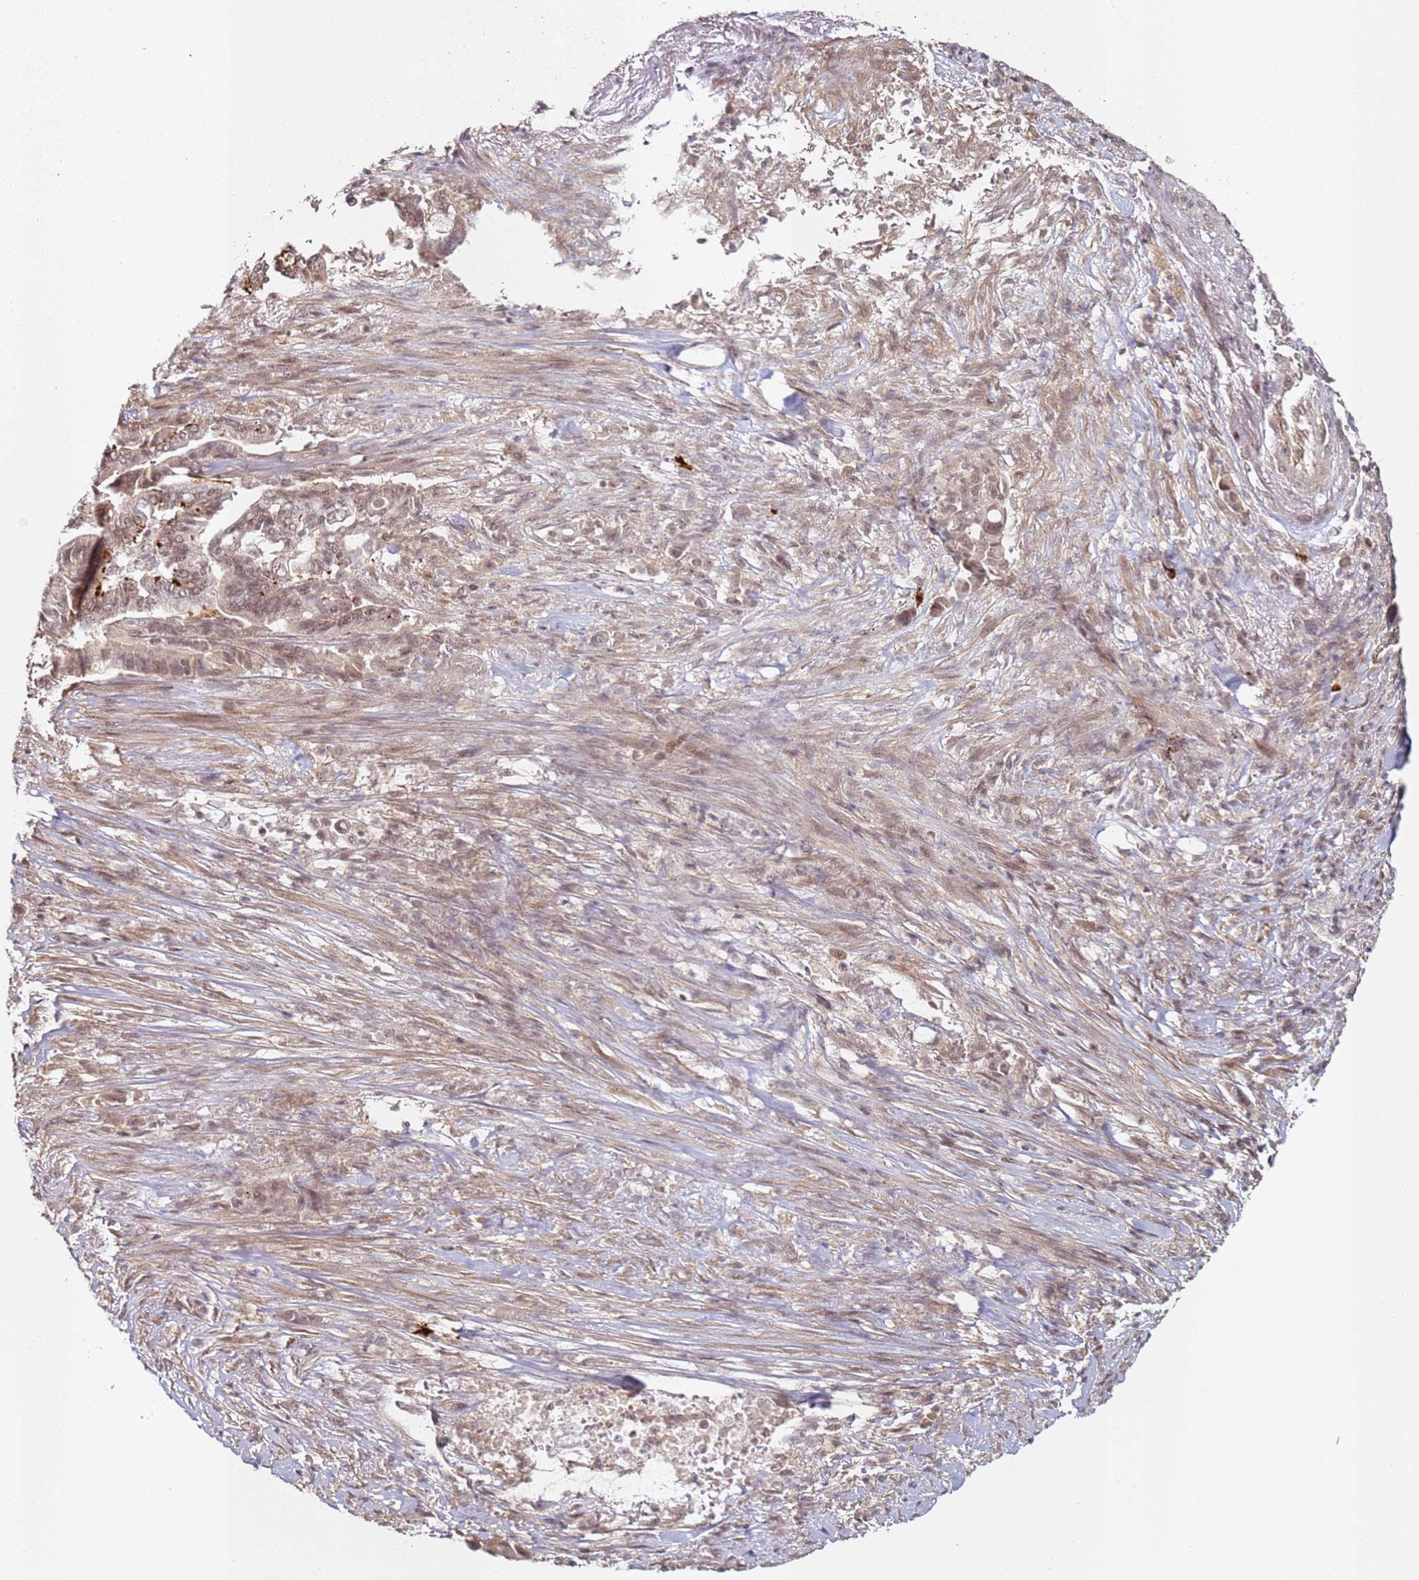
{"staining": {"intensity": "moderate", "quantity": ">75%", "location": "cytoplasmic/membranous,nuclear"}, "tissue": "pancreatic cancer", "cell_type": "Tumor cells", "image_type": "cancer", "snomed": [{"axis": "morphology", "description": "Adenocarcinoma, NOS"}, {"axis": "topography", "description": "Pancreas"}], "caption": "This is an image of immunohistochemistry staining of pancreatic cancer, which shows moderate positivity in the cytoplasmic/membranous and nuclear of tumor cells.", "gene": "ATF6B", "patient": {"sex": "male", "age": 68}}